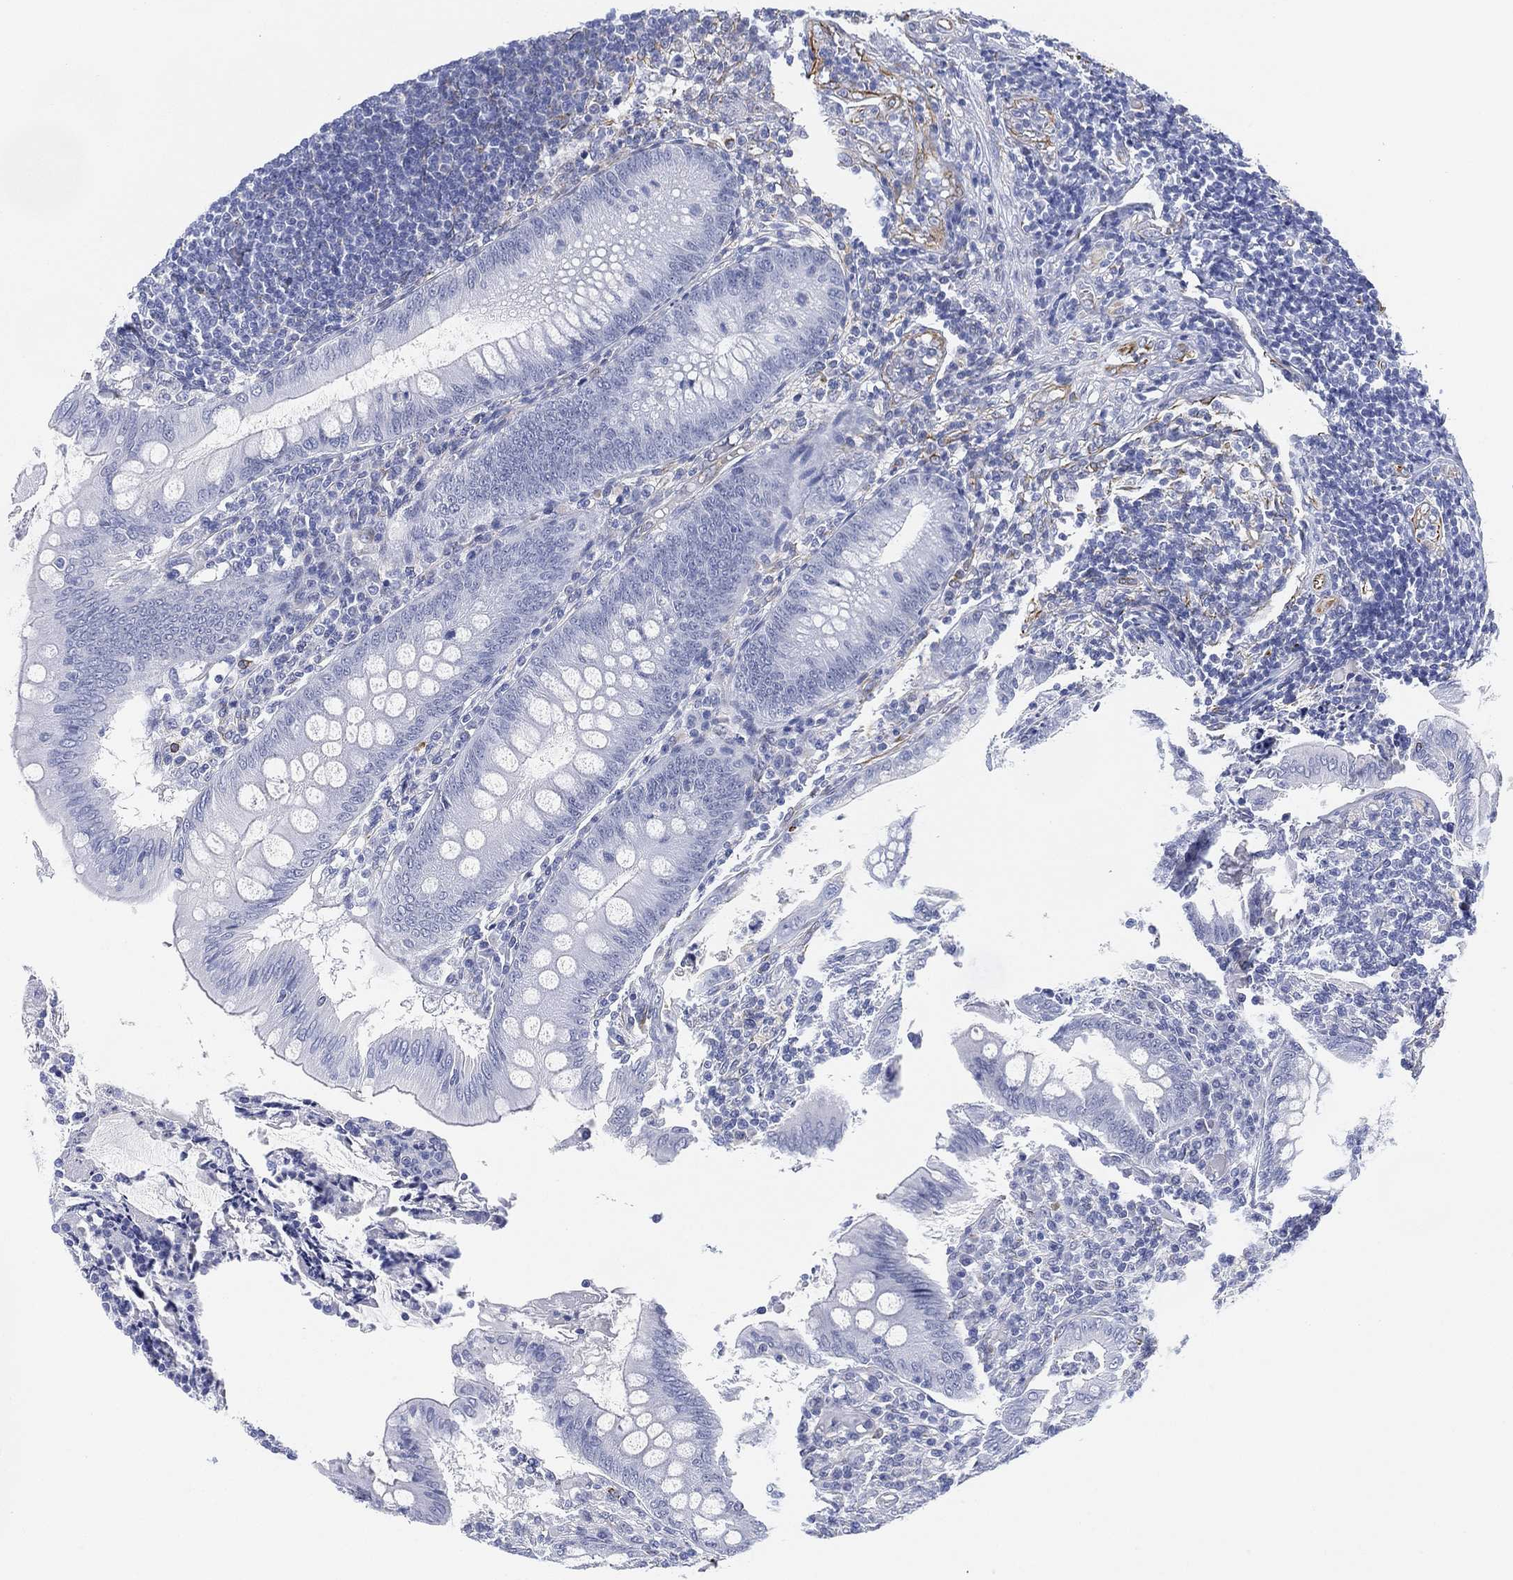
{"staining": {"intensity": "negative", "quantity": "none", "location": "none"}, "tissue": "appendix", "cell_type": "Glandular cells", "image_type": "normal", "snomed": [{"axis": "morphology", "description": "Normal tissue, NOS"}, {"axis": "morphology", "description": "Inflammation, NOS"}, {"axis": "topography", "description": "Appendix"}], "caption": "A micrograph of human appendix is negative for staining in glandular cells. (Stains: DAB (3,3'-diaminobenzidine) IHC with hematoxylin counter stain, Microscopy: brightfield microscopy at high magnification).", "gene": "PSKH2", "patient": {"sex": "male", "age": 16}}